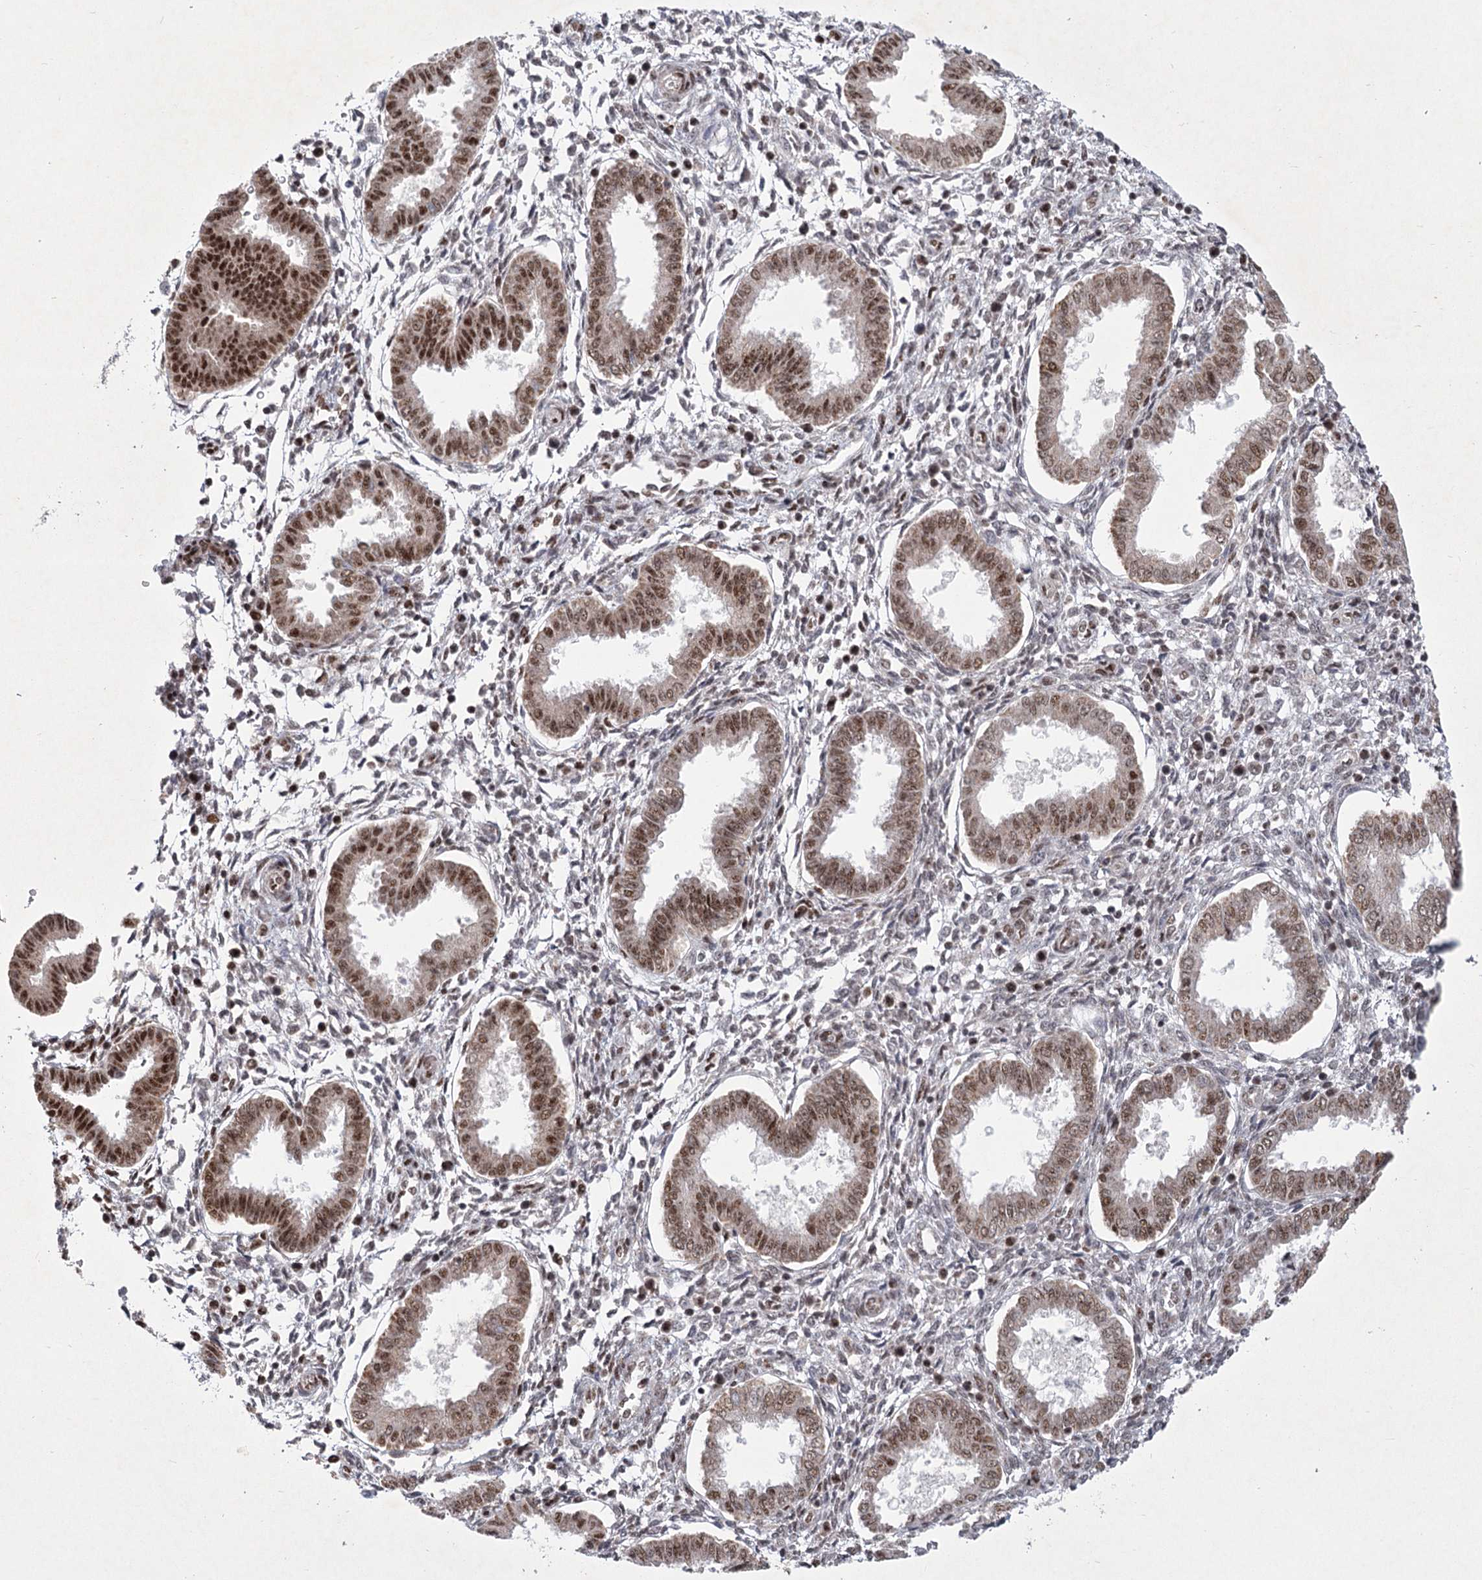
{"staining": {"intensity": "moderate", "quantity": "25%-75%", "location": "nuclear"}, "tissue": "endometrium", "cell_type": "Cells in endometrial stroma", "image_type": "normal", "snomed": [{"axis": "morphology", "description": "Normal tissue, NOS"}, {"axis": "topography", "description": "Endometrium"}], "caption": "Cells in endometrial stroma exhibit medium levels of moderate nuclear expression in about 25%-75% of cells in benign human endometrium. Ihc stains the protein of interest in brown and the nuclei are stained blue.", "gene": "CIB4", "patient": {"sex": "female", "age": 24}}